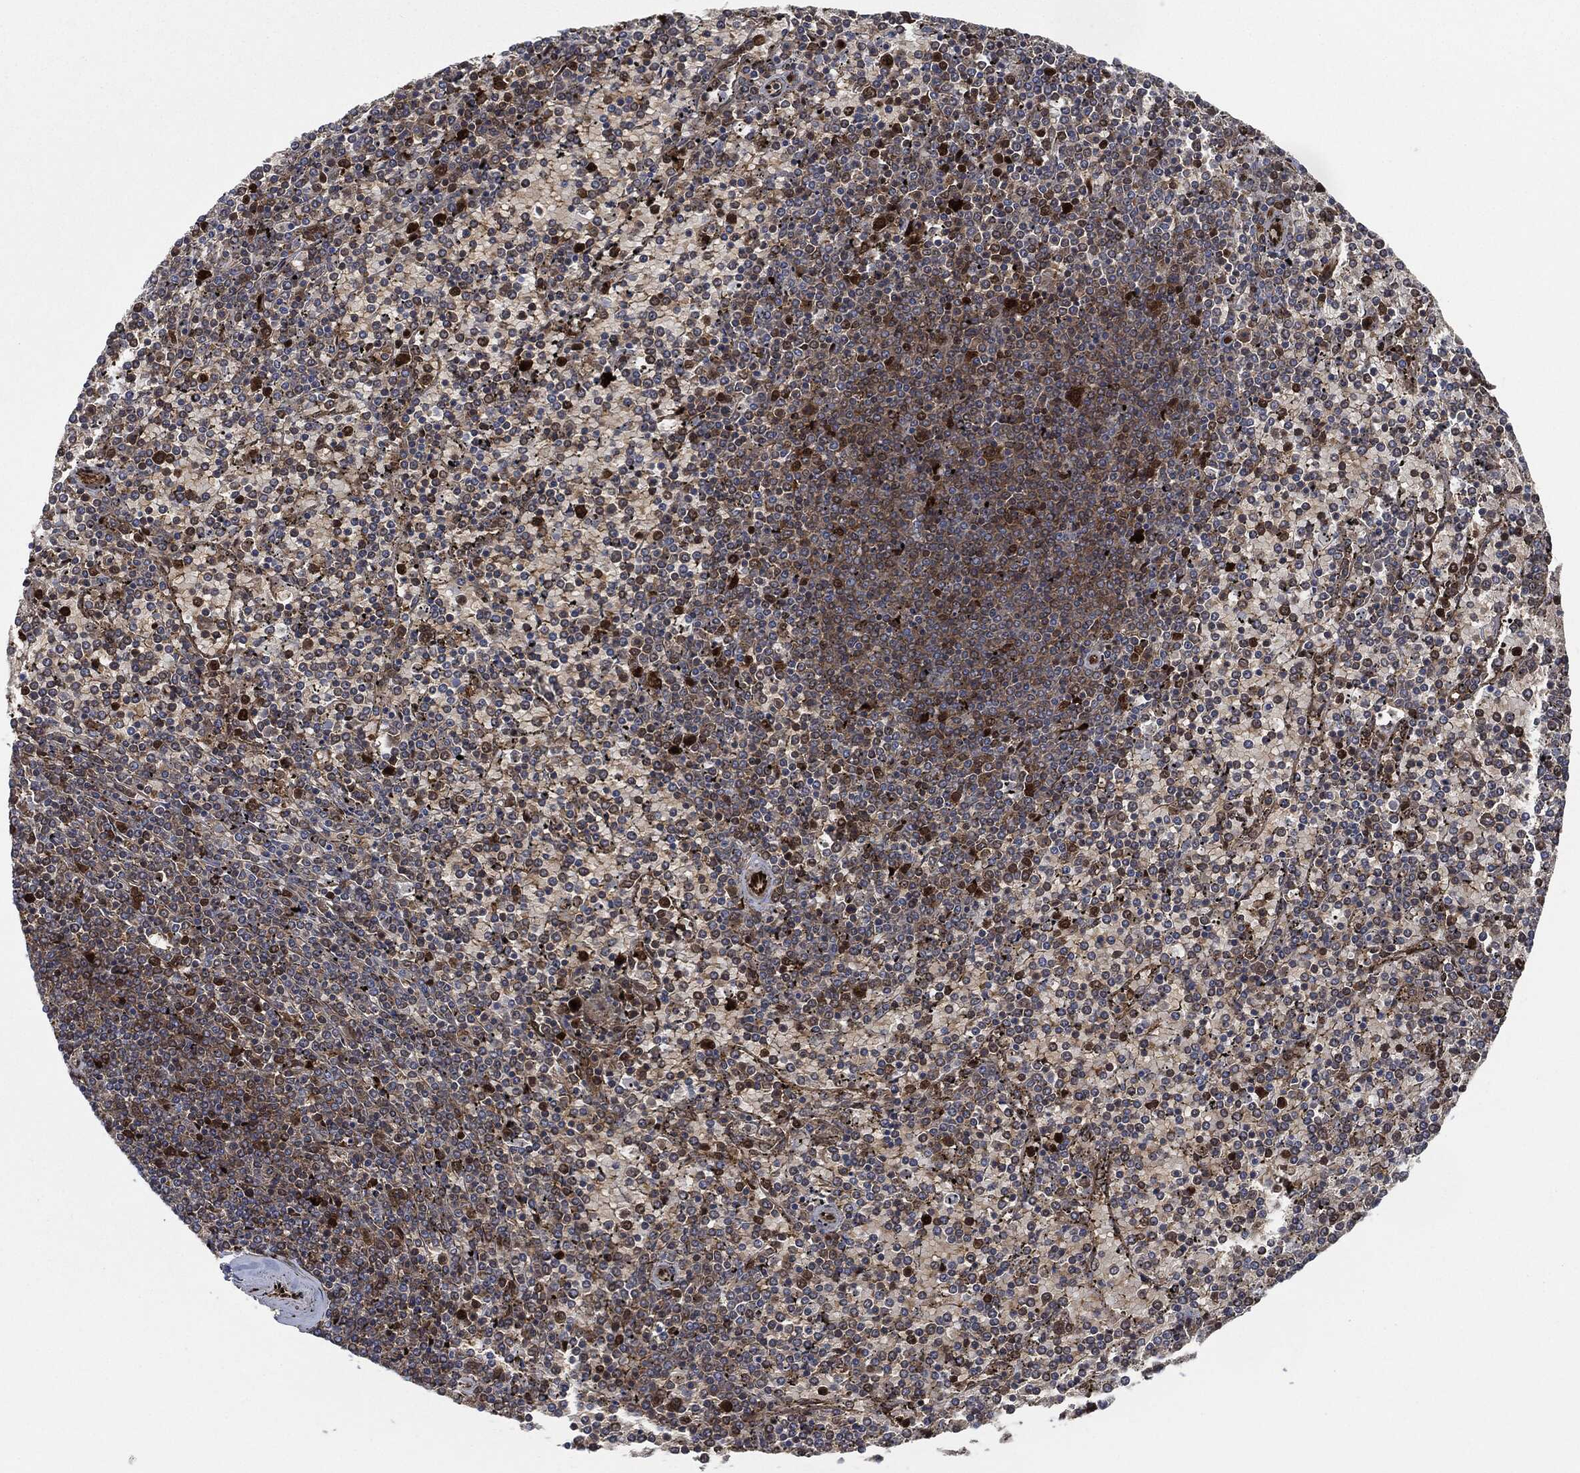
{"staining": {"intensity": "strong", "quantity": "<25%", "location": "cytoplasmic/membranous,nuclear"}, "tissue": "lymphoma", "cell_type": "Tumor cells", "image_type": "cancer", "snomed": [{"axis": "morphology", "description": "Malignant lymphoma, non-Hodgkin's type, Low grade"}, {"axis": "topography", "description": "Spleen"}], "caption": "Immunohistochemistry (IHC) of lymphoma shows medium levels of strong cytoplasmic/membranous and nuclear positivity in approximately <25% of tumor cells.", "gene": "DCTN1", "patient": {"sex": "female", "age": 77}}